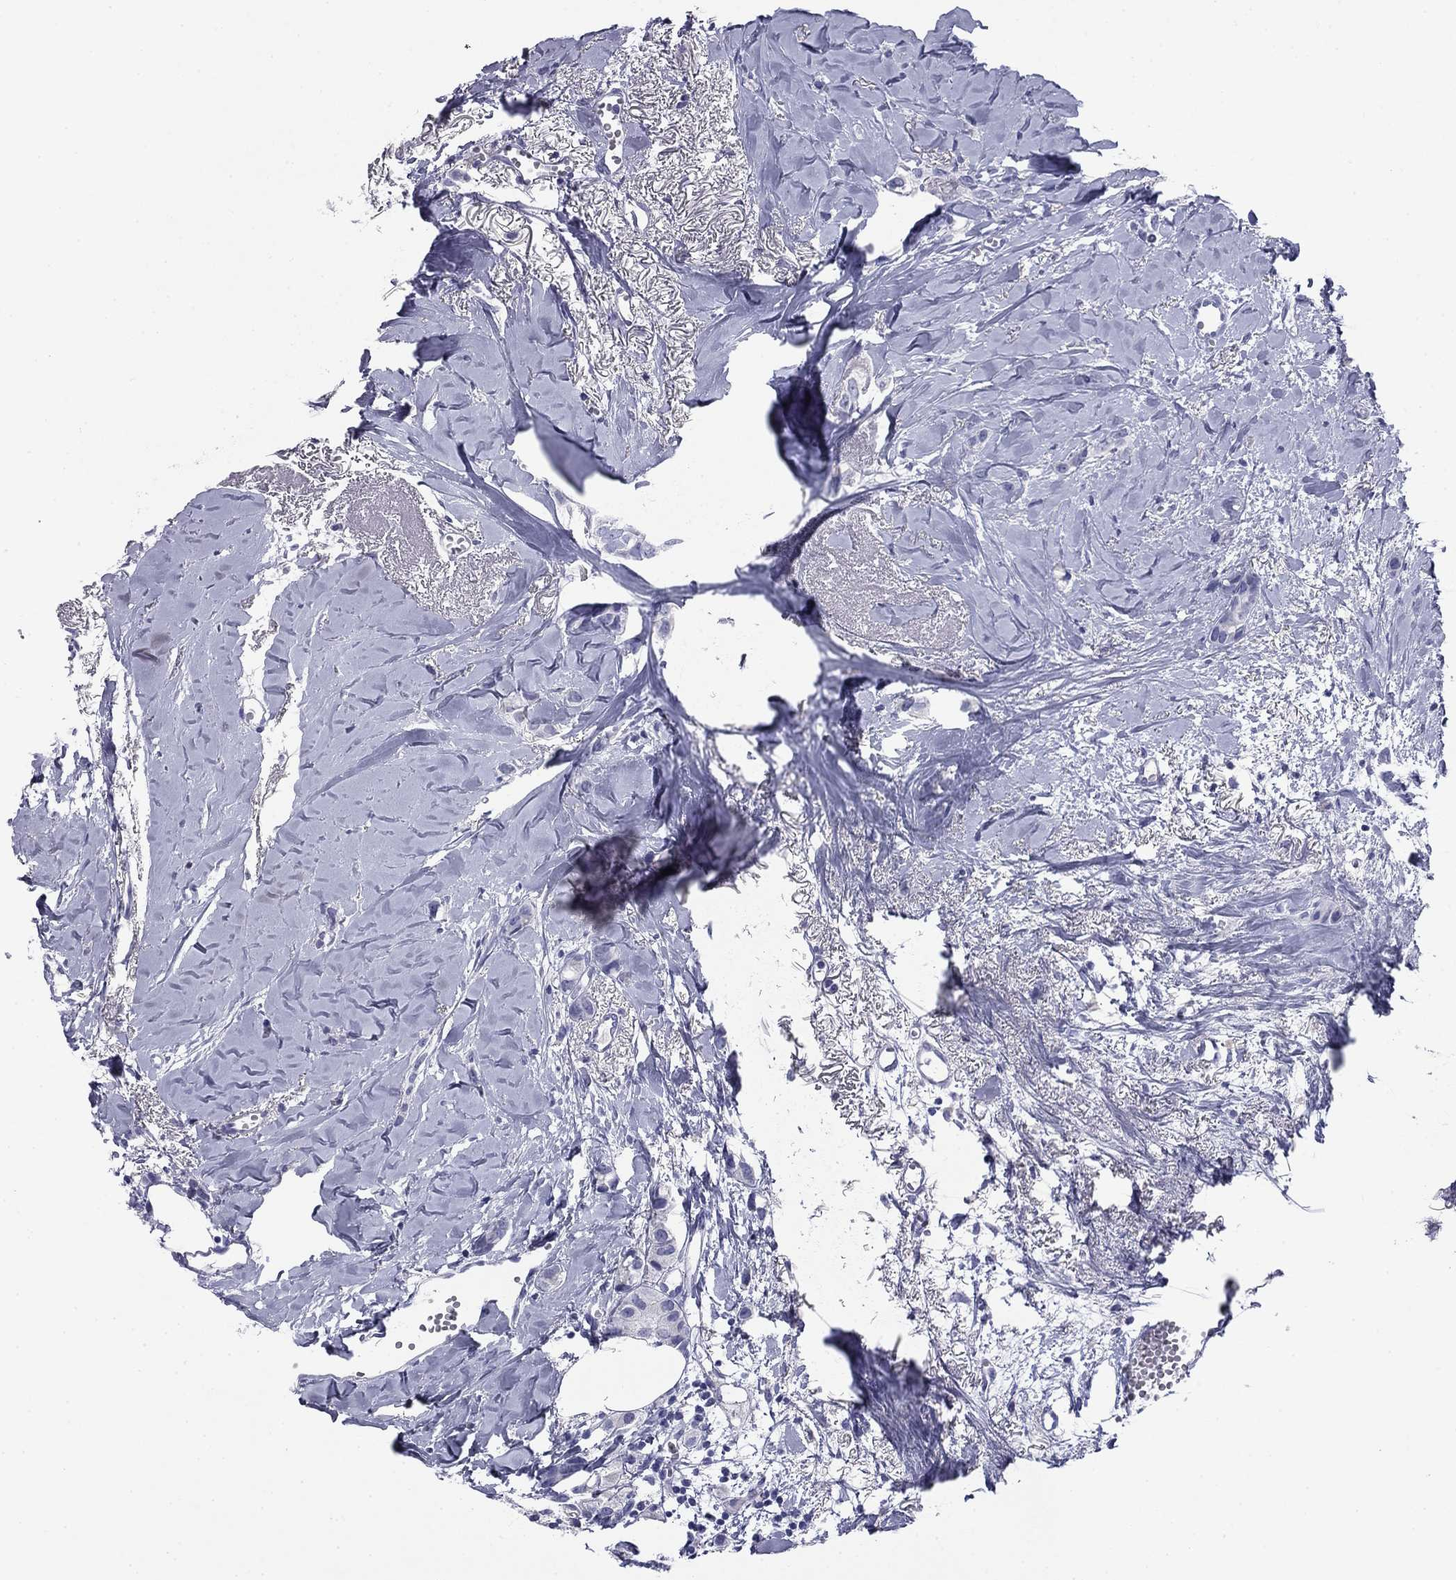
{"staining": {"intensity": "negative", "quantity": "none", "location": "none"}, "tissue": "breast cancer", "cell_type": "Tumor cells", "image_type": "cancer", "snomed": [{"axis": "morphology", "description": "Duct carcinoma"}, {"axis": "topography", "description": "Breast"}], "caption": "Infiltrating ductal carcinoma (breast) was stained to show a protein in brown. There is no significant expression in tumor cells.", "gene": "ABCC2", "patient": {"sex": "female", "age": 85}}